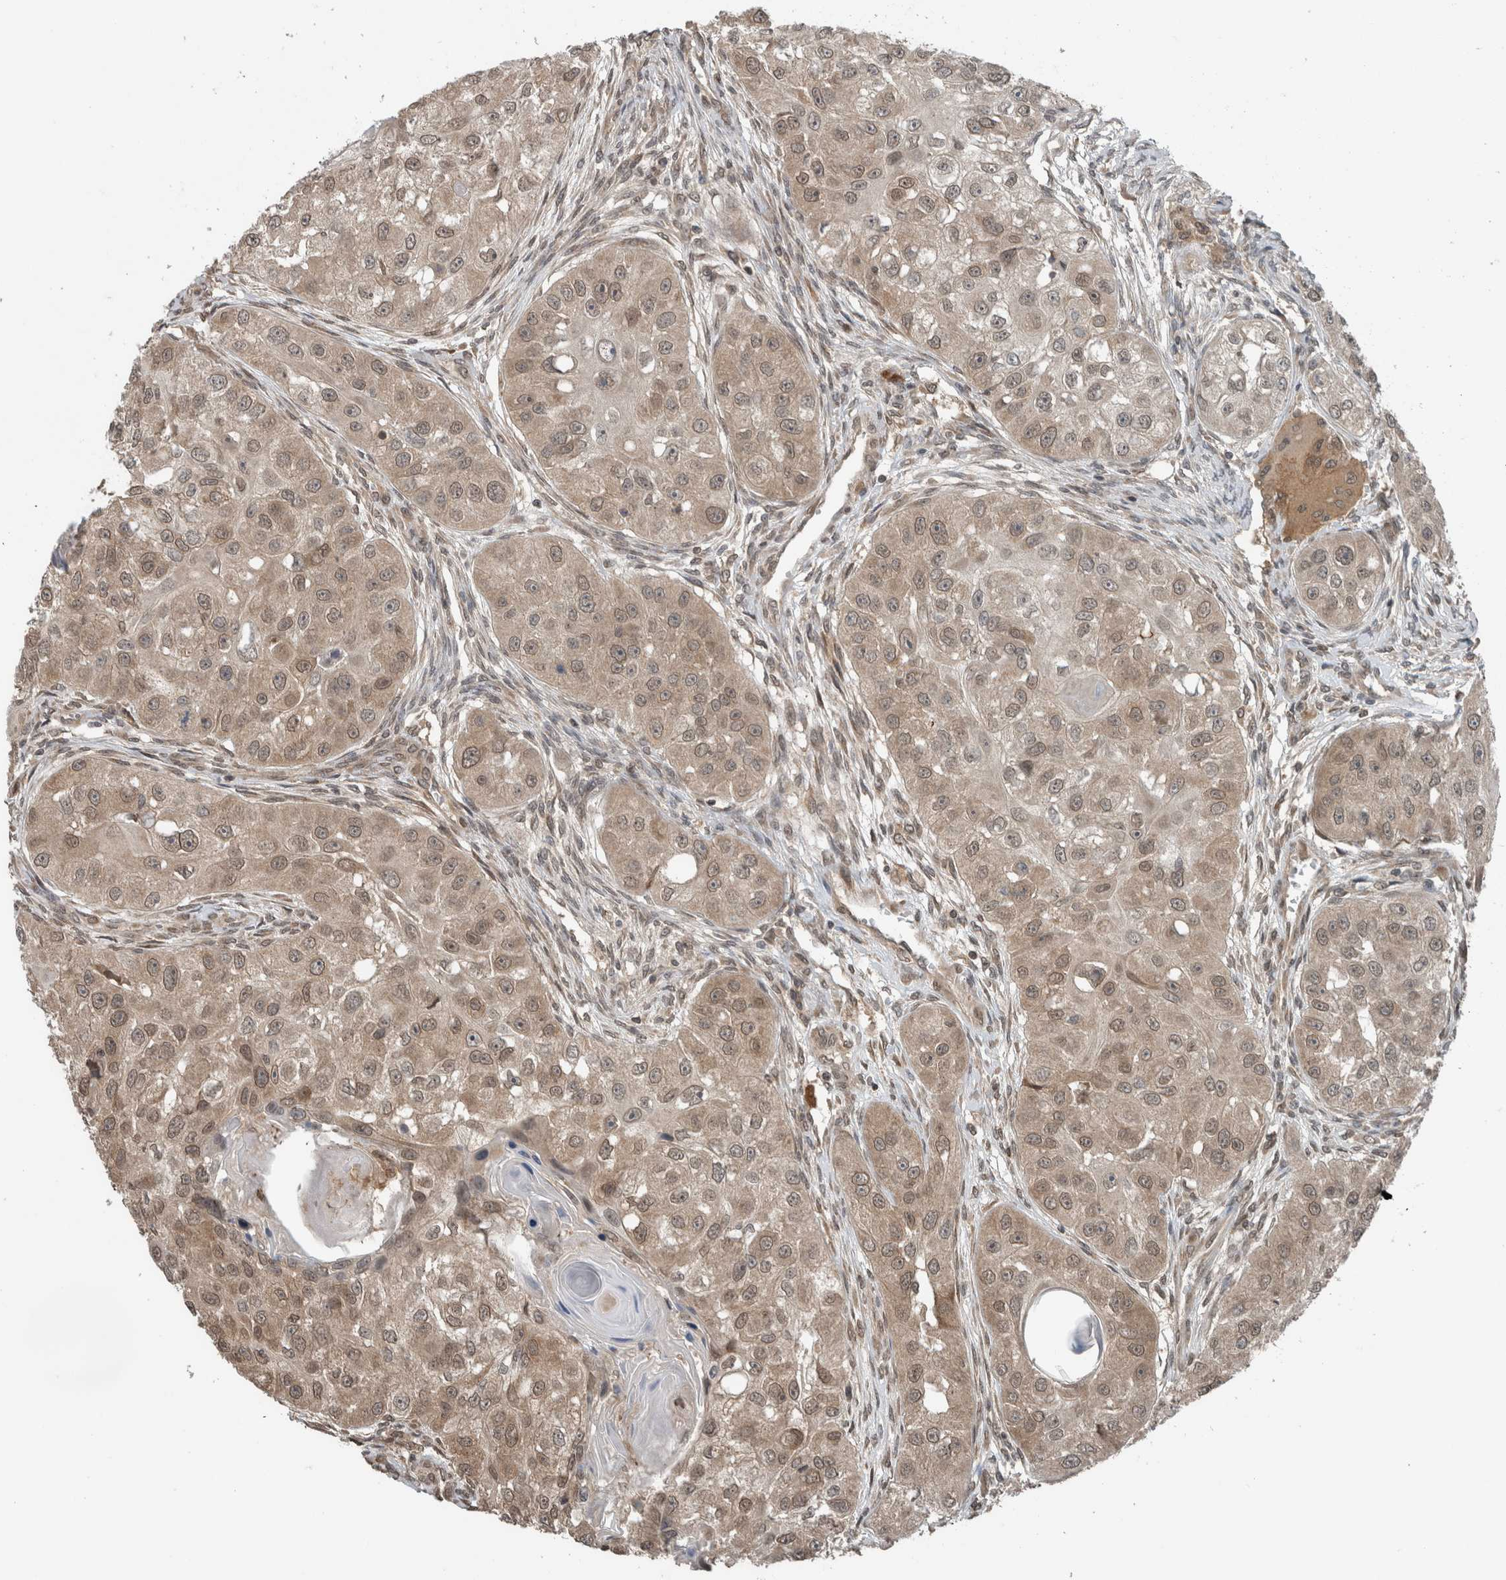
{"staining": {"intensity": "weak", "quantity": ">75%", "location": "cytoplasmic/membranous,nuclear"}, "tissue": "head and neck cancer", "cell_type": "Tumor cells", "image_type": "cancer", "snomed": [{"axis": "morphology", "description": "Normal tissue, NOS"}, {"axis": "morphology", "description": "Squamous cell carcinoma, NOS"}, {"axis": "topography", "description": "Skeletal muscle"}, {"axis": "topography", "description": "Head-Neck"}], "caption": "Immunohistochemistry (IHC) histopathology image of human head and neck cancer stained for a protein (brown), which shows low levels of weak cytoplasmic/membranous and nuclear positivity in about >75% of tumor cells.", "gene": "SPAG7", "patient": {"sex": "male", "age": 51}}